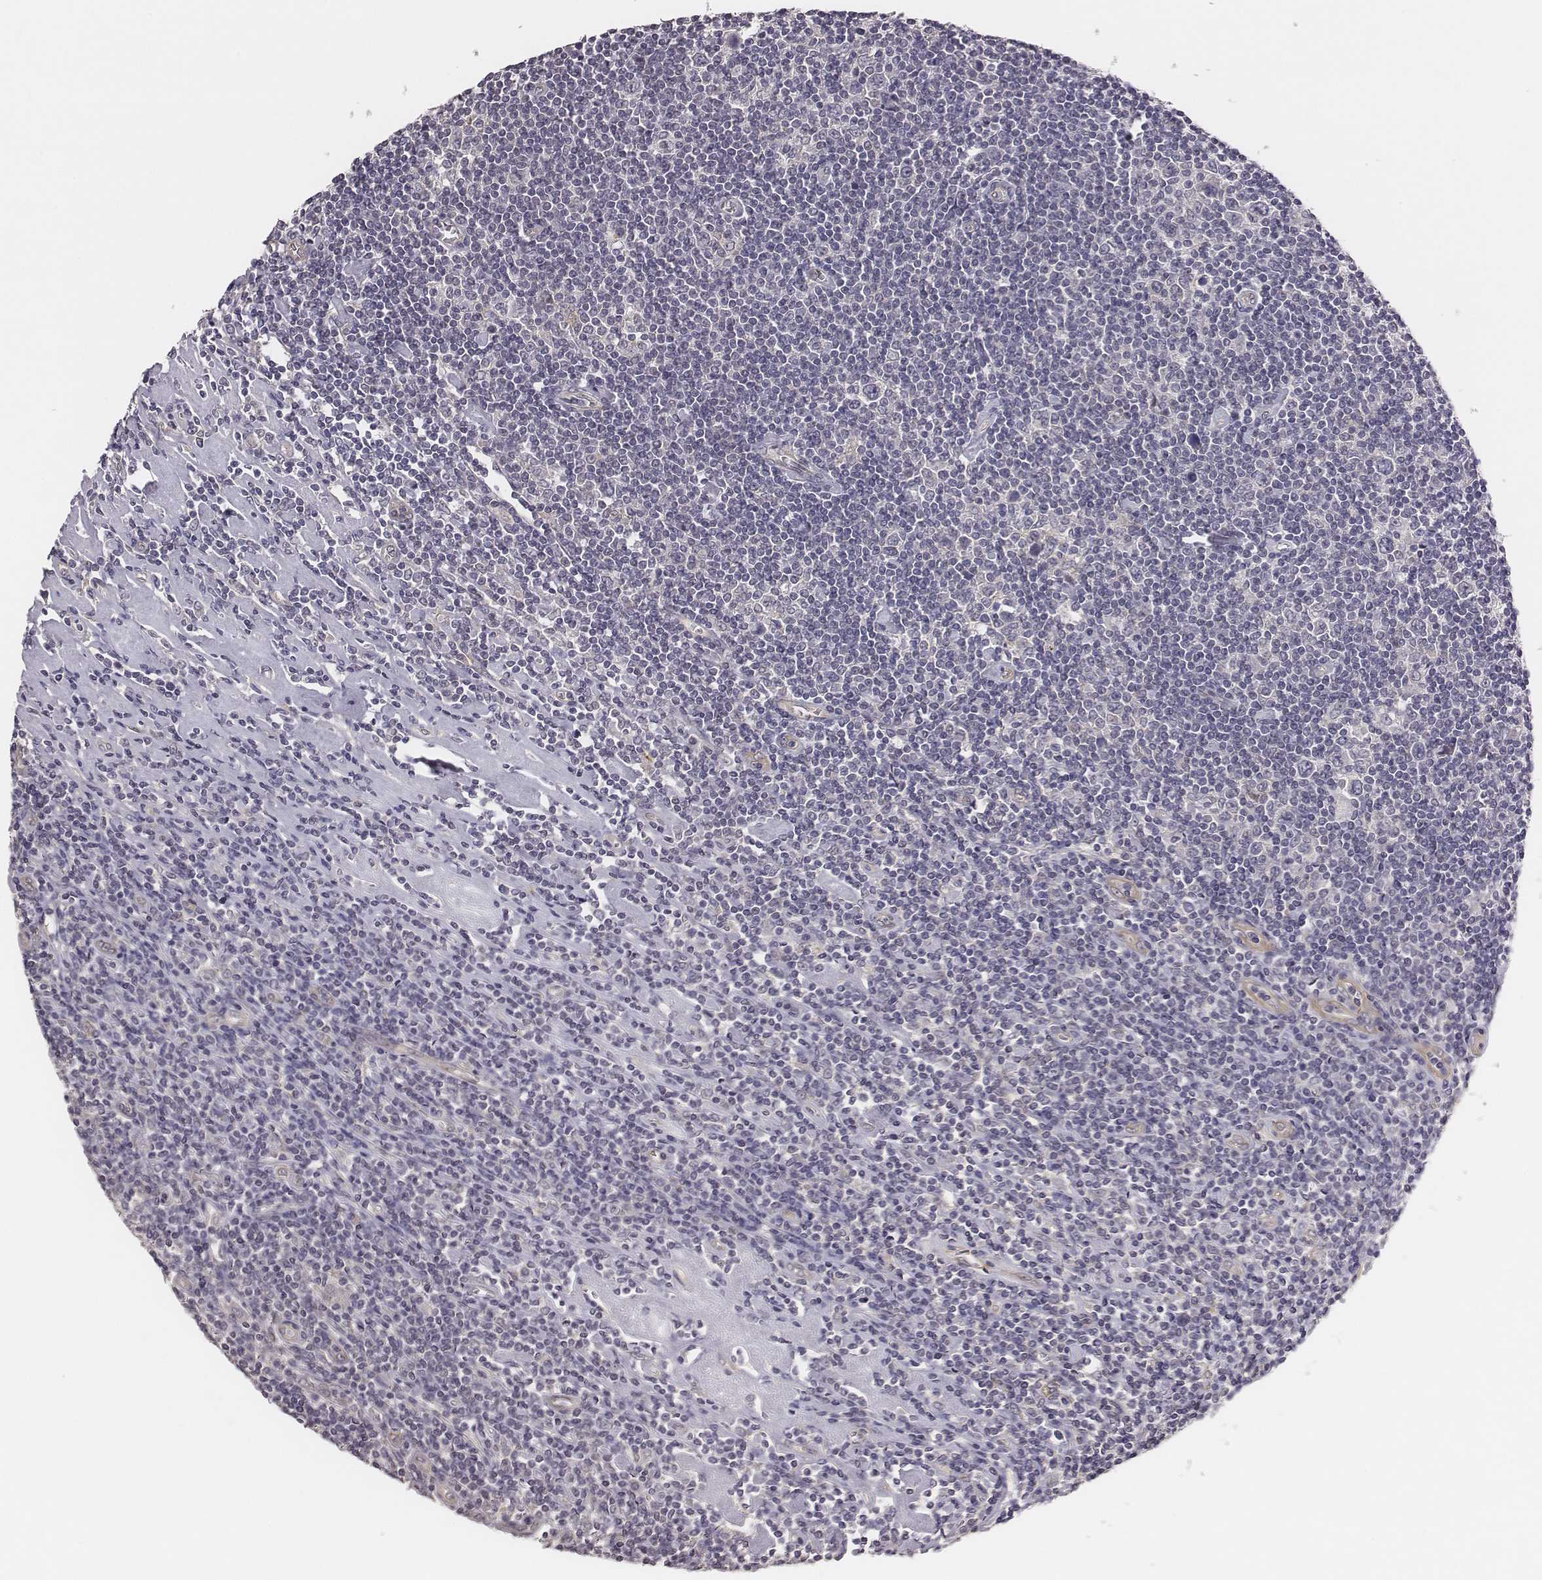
{"staining": {"intensity": "negative", "quantity": "none", "location": "none"}, "tissue": "lymphoma", "cell_type": "Tumor cells", "image_type": "cancer", "snomed": [{"axis": "morphology", "description": "Hodgkin's disease, NOS"}, {"axis": "topography", "description": "Lymph node"}], "caption": "This is a micrograph of immunohistochemistry (IHC) staining of lymphoma, which shows no positivity in tumor cells. (IHC, brightfield microscopy, high magnification).", "gene": "SCARF1", "patient": {"sex": "male", "age": 40}}